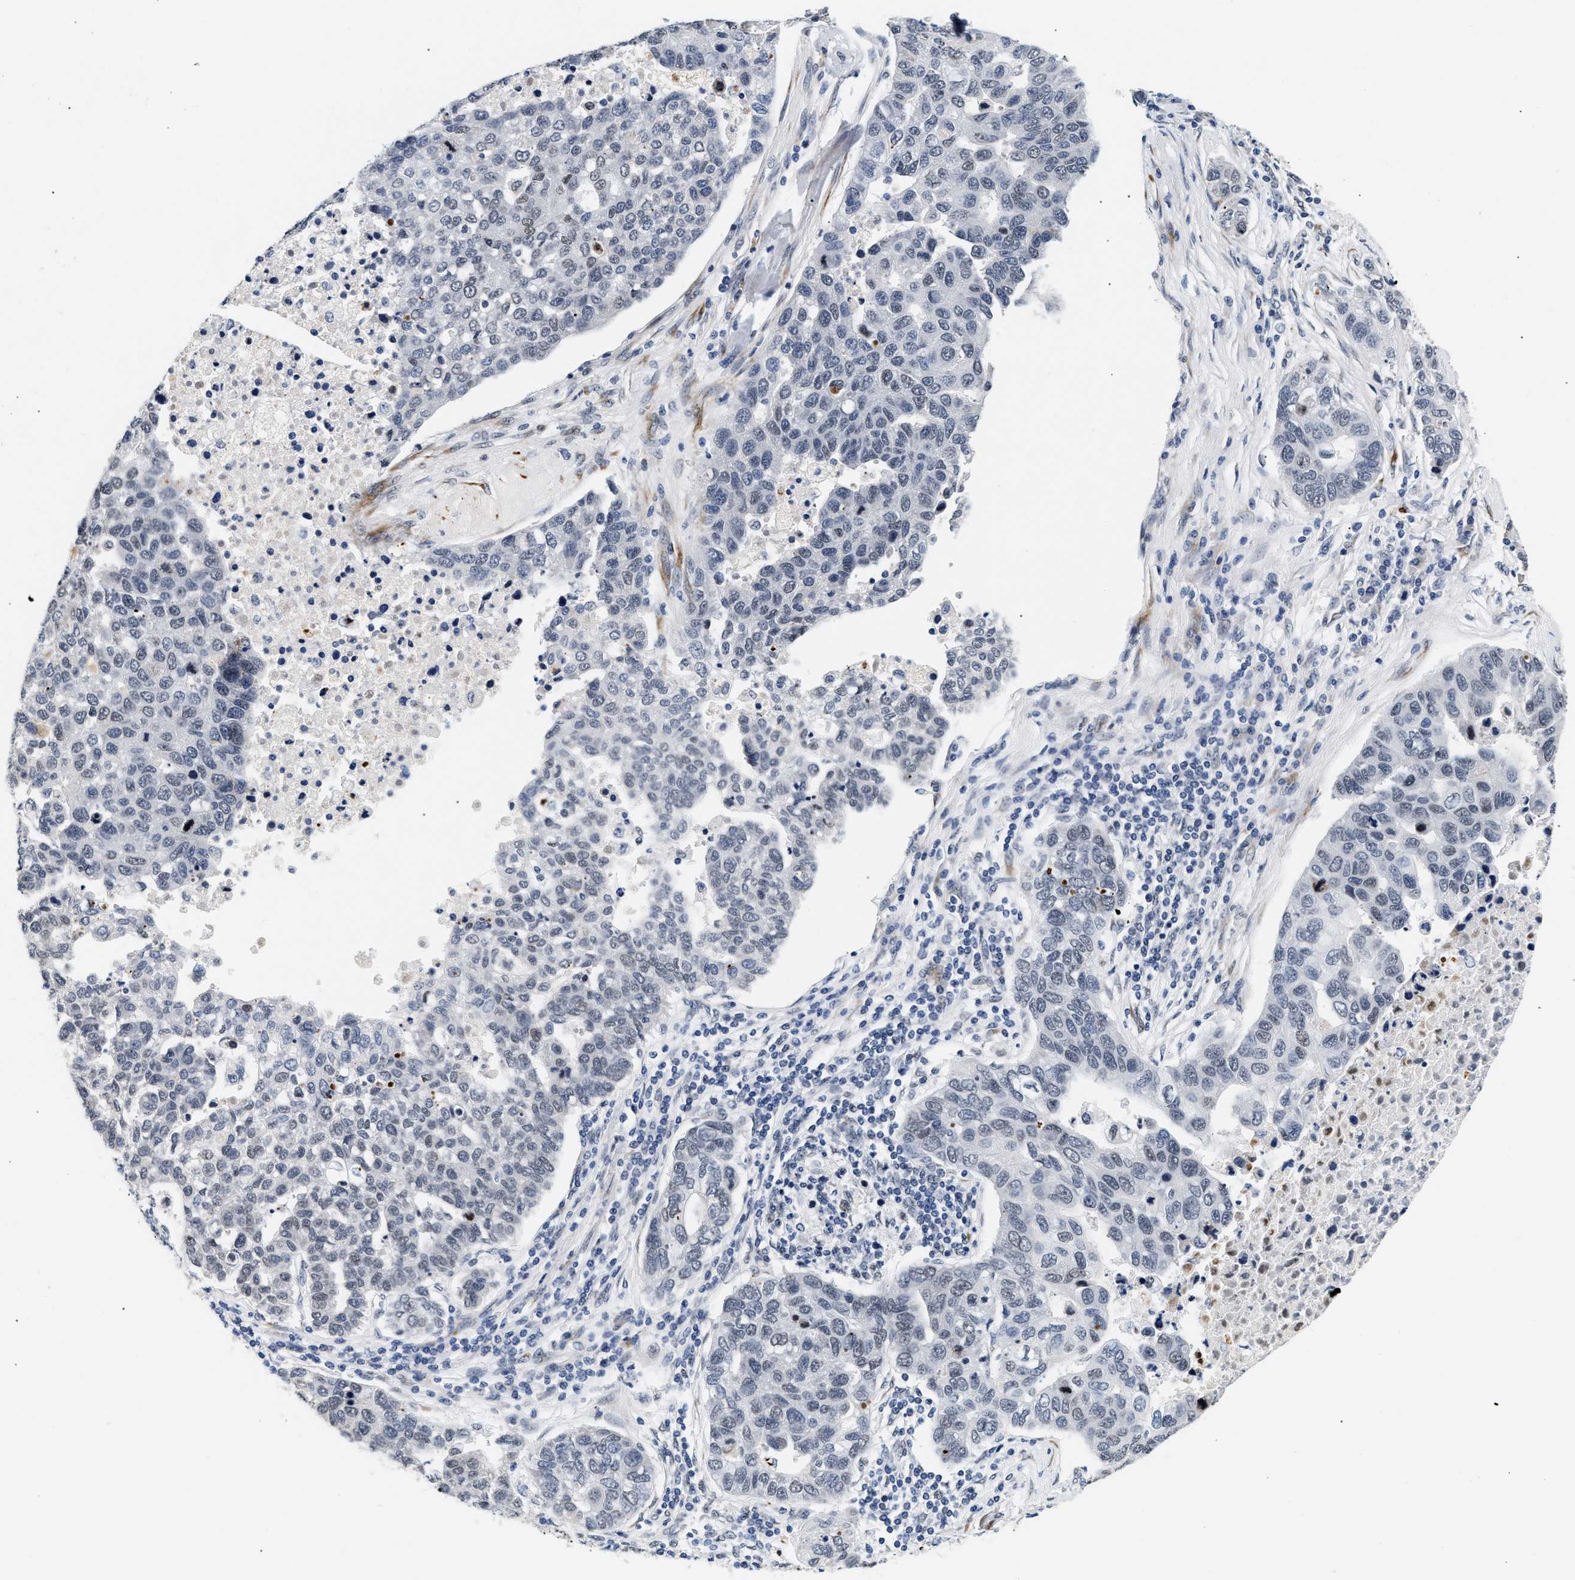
{"staining": {"intensity": "negative", "quantity": "none", "location": "none"}, "tissue": "pancreatic cancer", "cell_type": "Tumor cells", "image_type": "cancer", "snomed": [{"axis": "morphology", "description": "Adenocarcinoma, NOS"}, {"axis": "topography", "description": "Pancreas"}], "caption": "An IHC histopathology image of adenocarcinoma (pancreatic) is shown. There is no staining in tumor cells of adenocarcinoma (pancreatic).", "gene": "THOC1", "patient": {"sex": "female", "age": 61}}